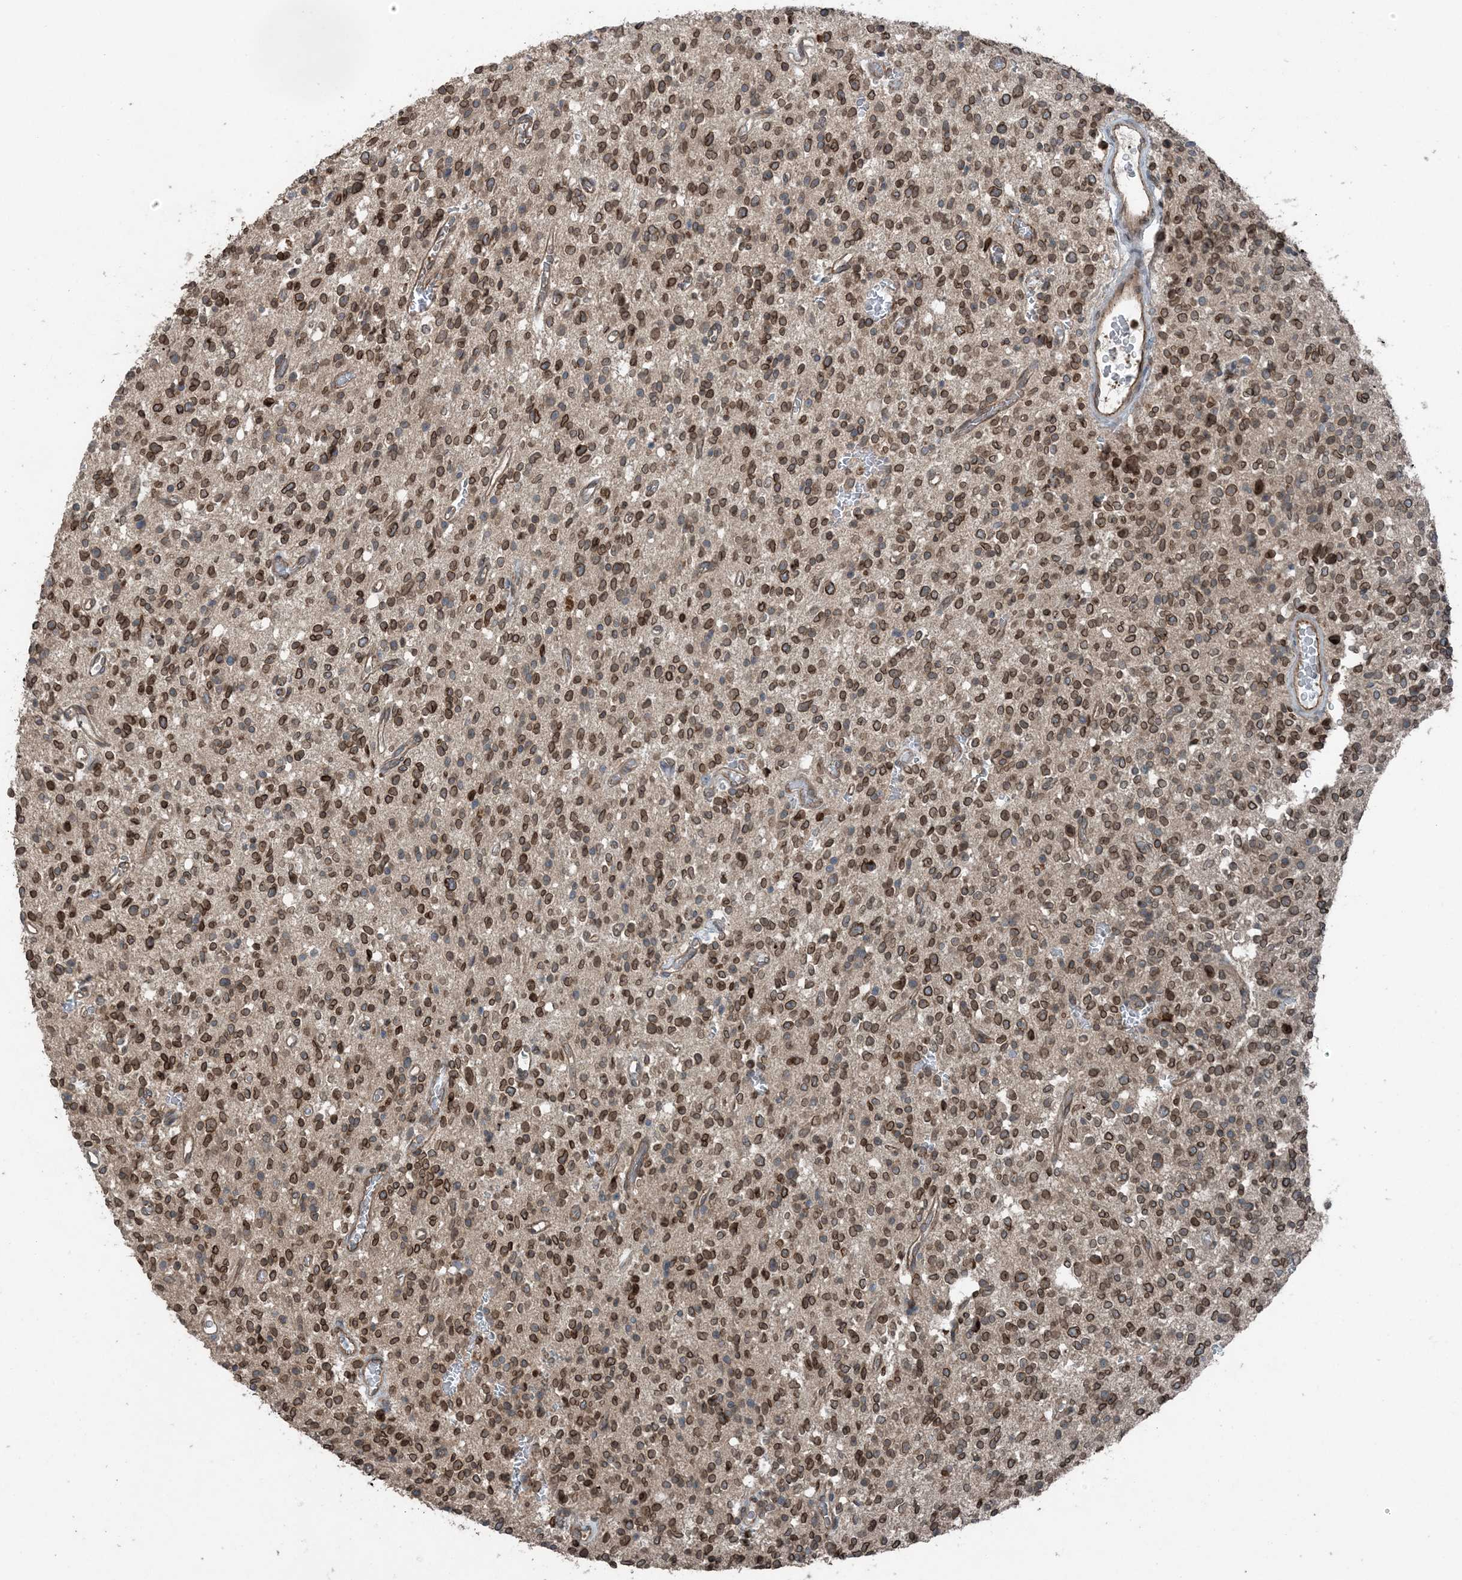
{"staining": {"intensity": "strong", "quantity": ">75%", "location": "cytoplasmic/membranous,nuclear"}, "tissue": "glioma", "cell_type": "Tumor cells", "image_type": "cancer", "snomed": [{"axis": "morphology", "description": "Glioma, malignant, High grade"}, {"axis": "topography", "description": "Brain"}], "caption": "The image shows a brown stain indicating the presence of a protein in the cytoplasmic/membranous and nuclear of tumor cells in glioma.", "gene": "ZFAND2B", "patient": {"sex": "male", "age": 34}}